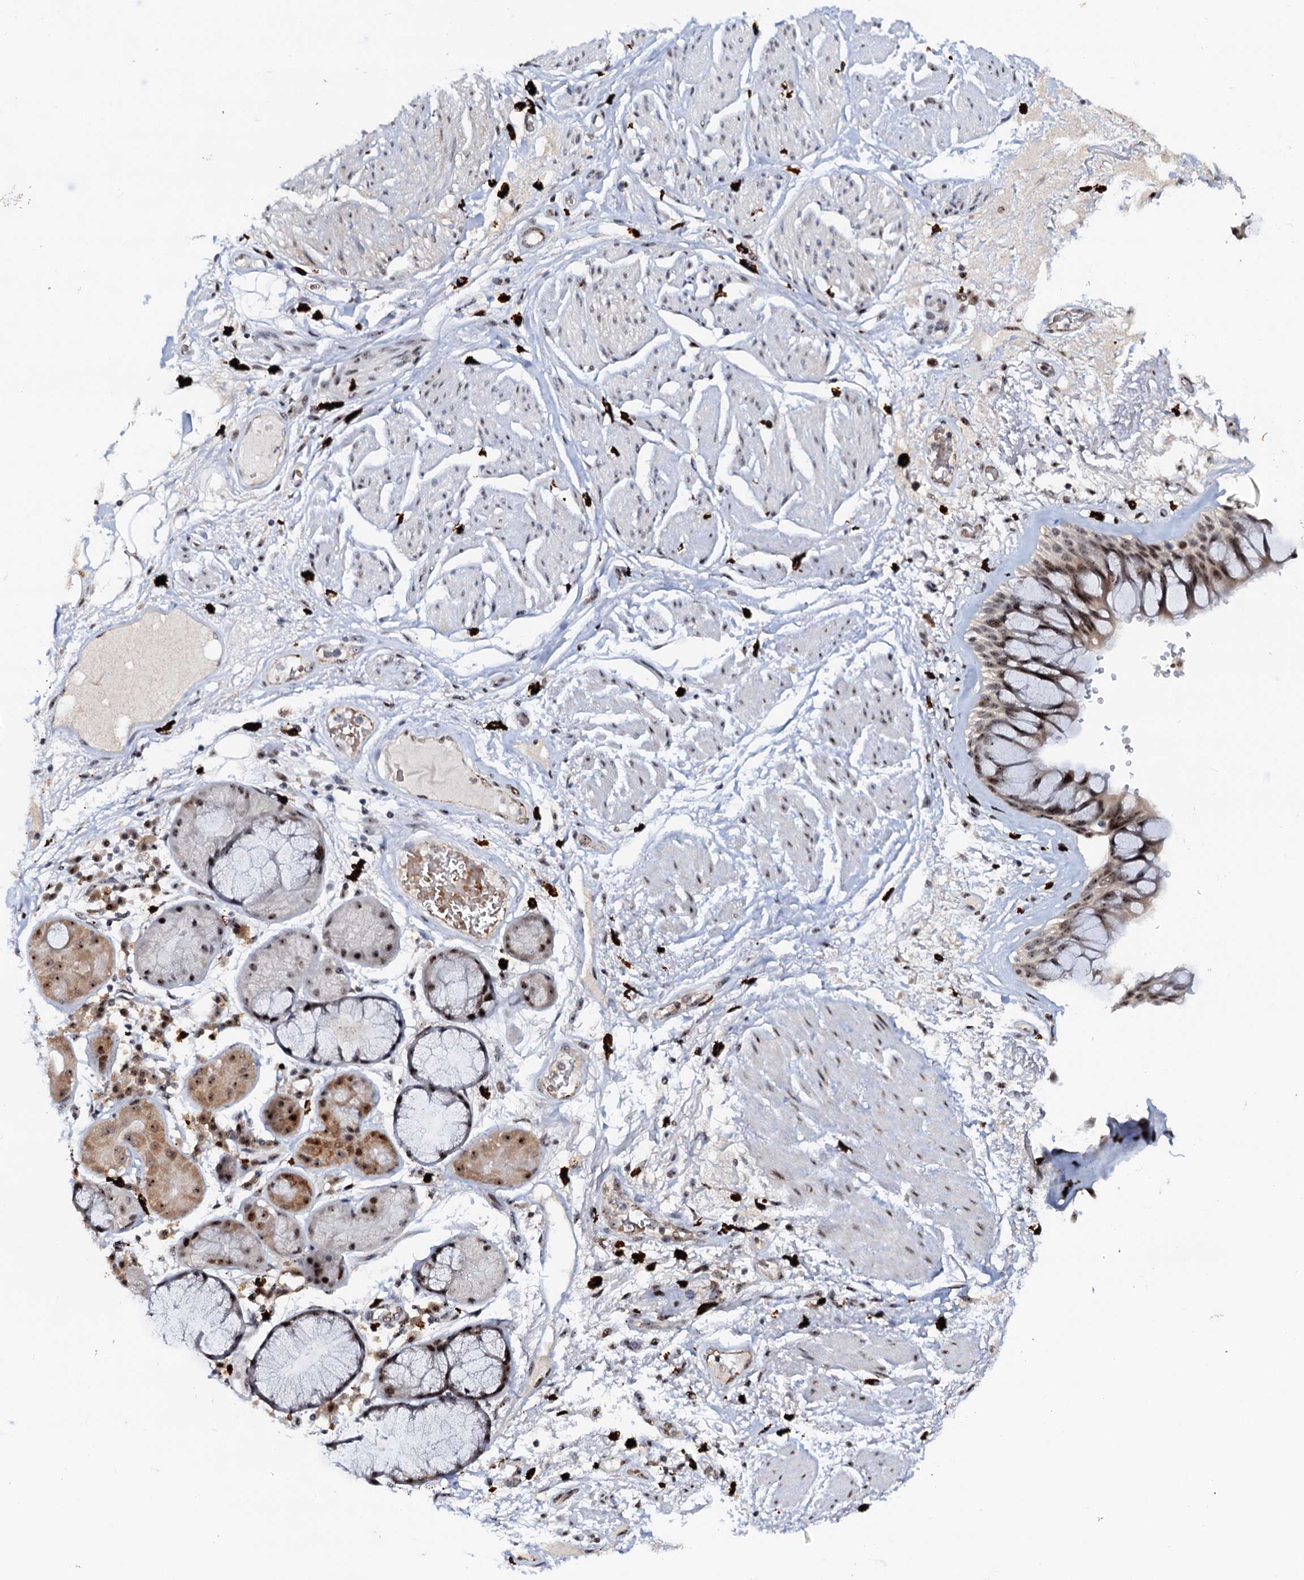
{"staining": {"intensity": "moderate", "quantity": "25%-75%", "location": "nuclear"}, "tissue": "adipose tissue", "cell_type": "Adipocytes", "image_type": "normal", "snomed": [{"axis": "morphology", "description": "Normal tissue, NOS"}, {"axis": "topography", "description": "Bronchus"}], "caption": "This photomicrograph shows IHC staining of unremarkable human adipose tissue, with medium moderate nuclear staining in about 25%-75% of adipocytes.", "gene": "NEUROG3", "patient": {"sex": "male", "age": 66}}